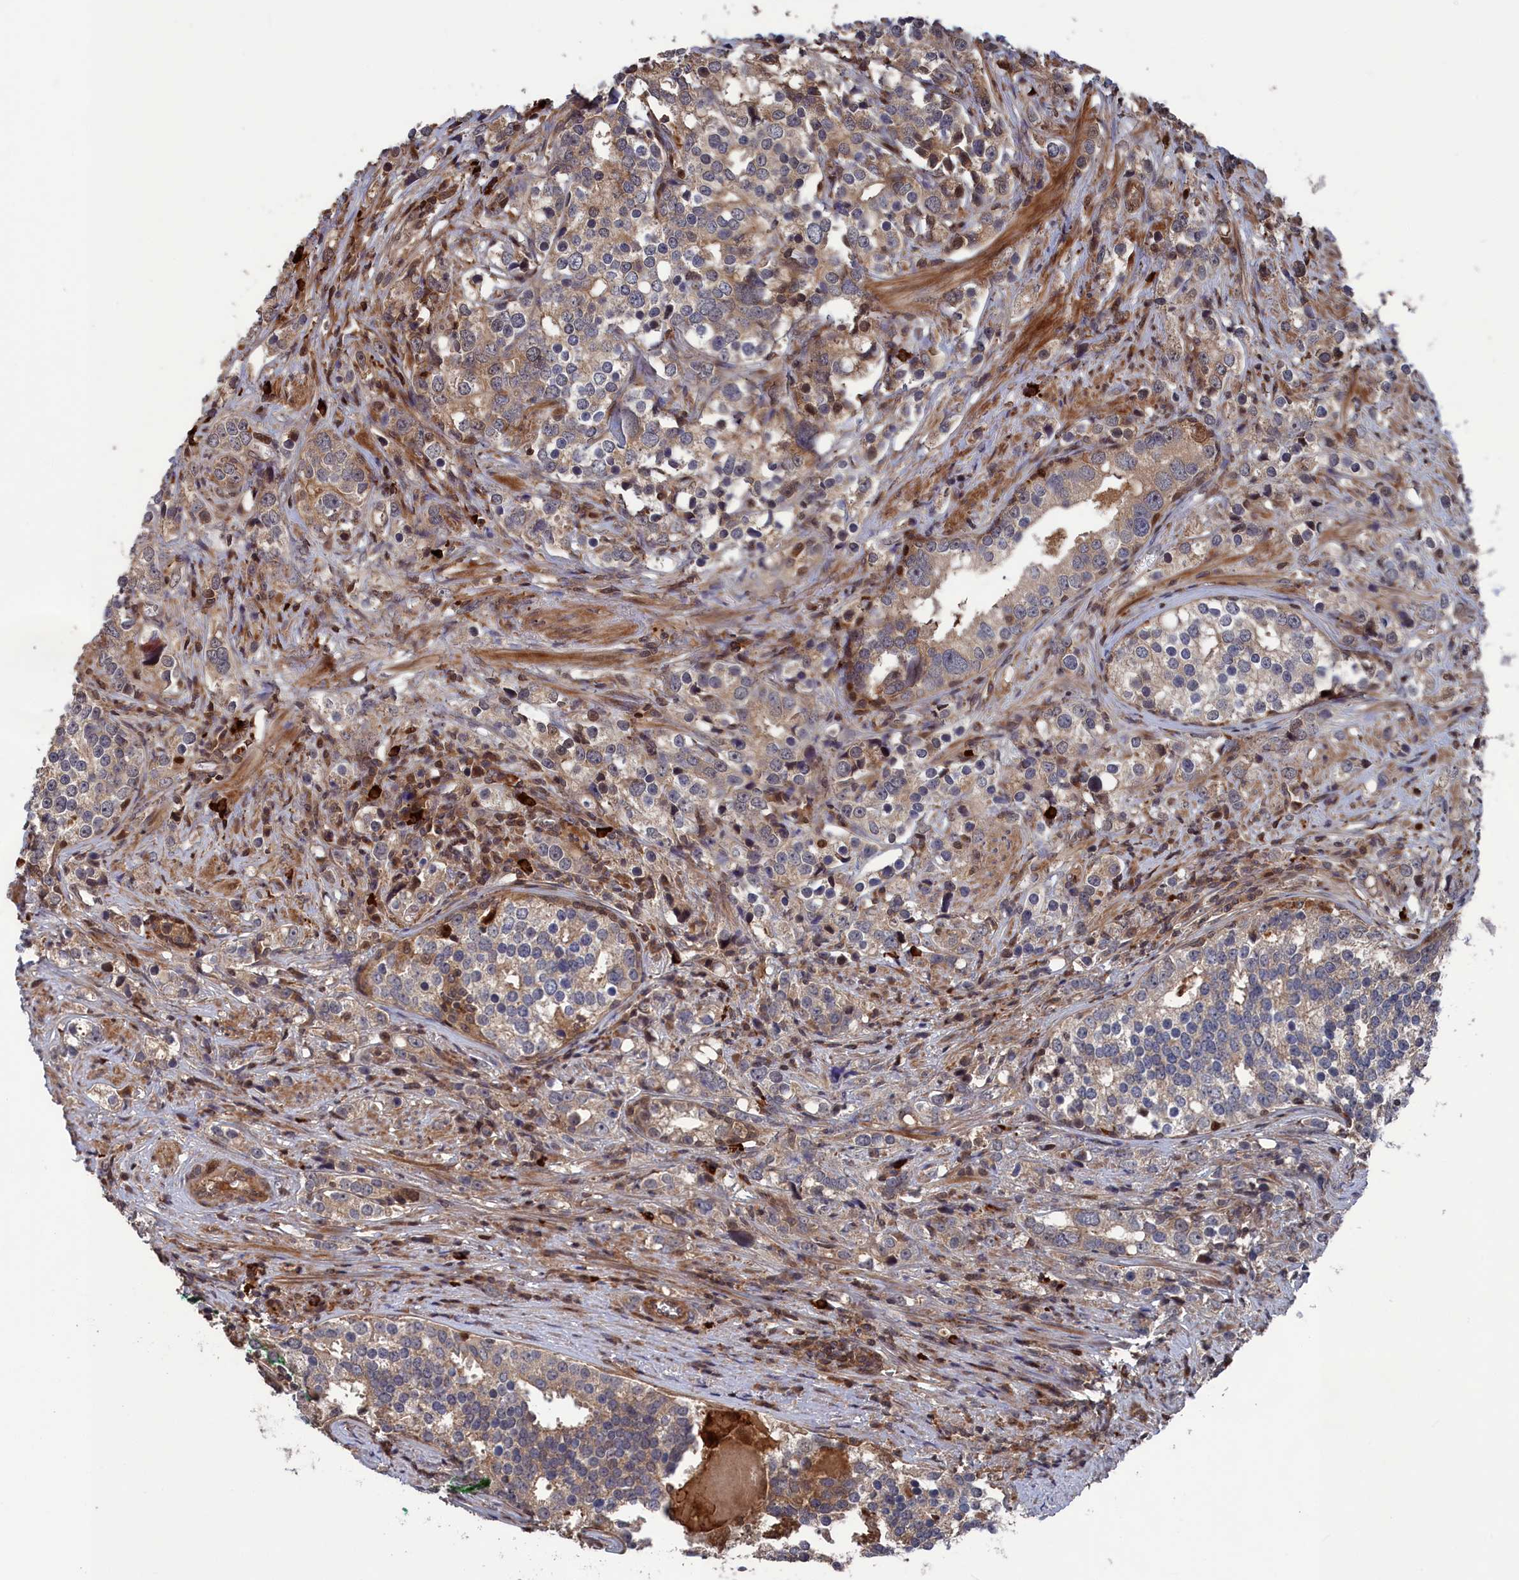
{"staining": {"intensity": "weak", "quantity": "<25%", "location": "cytoplasmic/membranous"}, "tissue": "prostate cancer", "cell_type": "Tumor cells", "image_type": "cancer", "snomed": [{"axis": "morphology", "description": "Adenocarcinoma, High grade"}, {"axis": "topography", "description": "Prostate"}], "caption": "This photomicrograph is of prostate cancer stained with IHC to label a protein in brown with the nuclei are counter-stained blue. There is no positivity in tumor cells.", "gene": "PLA2G15", "patient": {"sex": "male", "age": 71}}